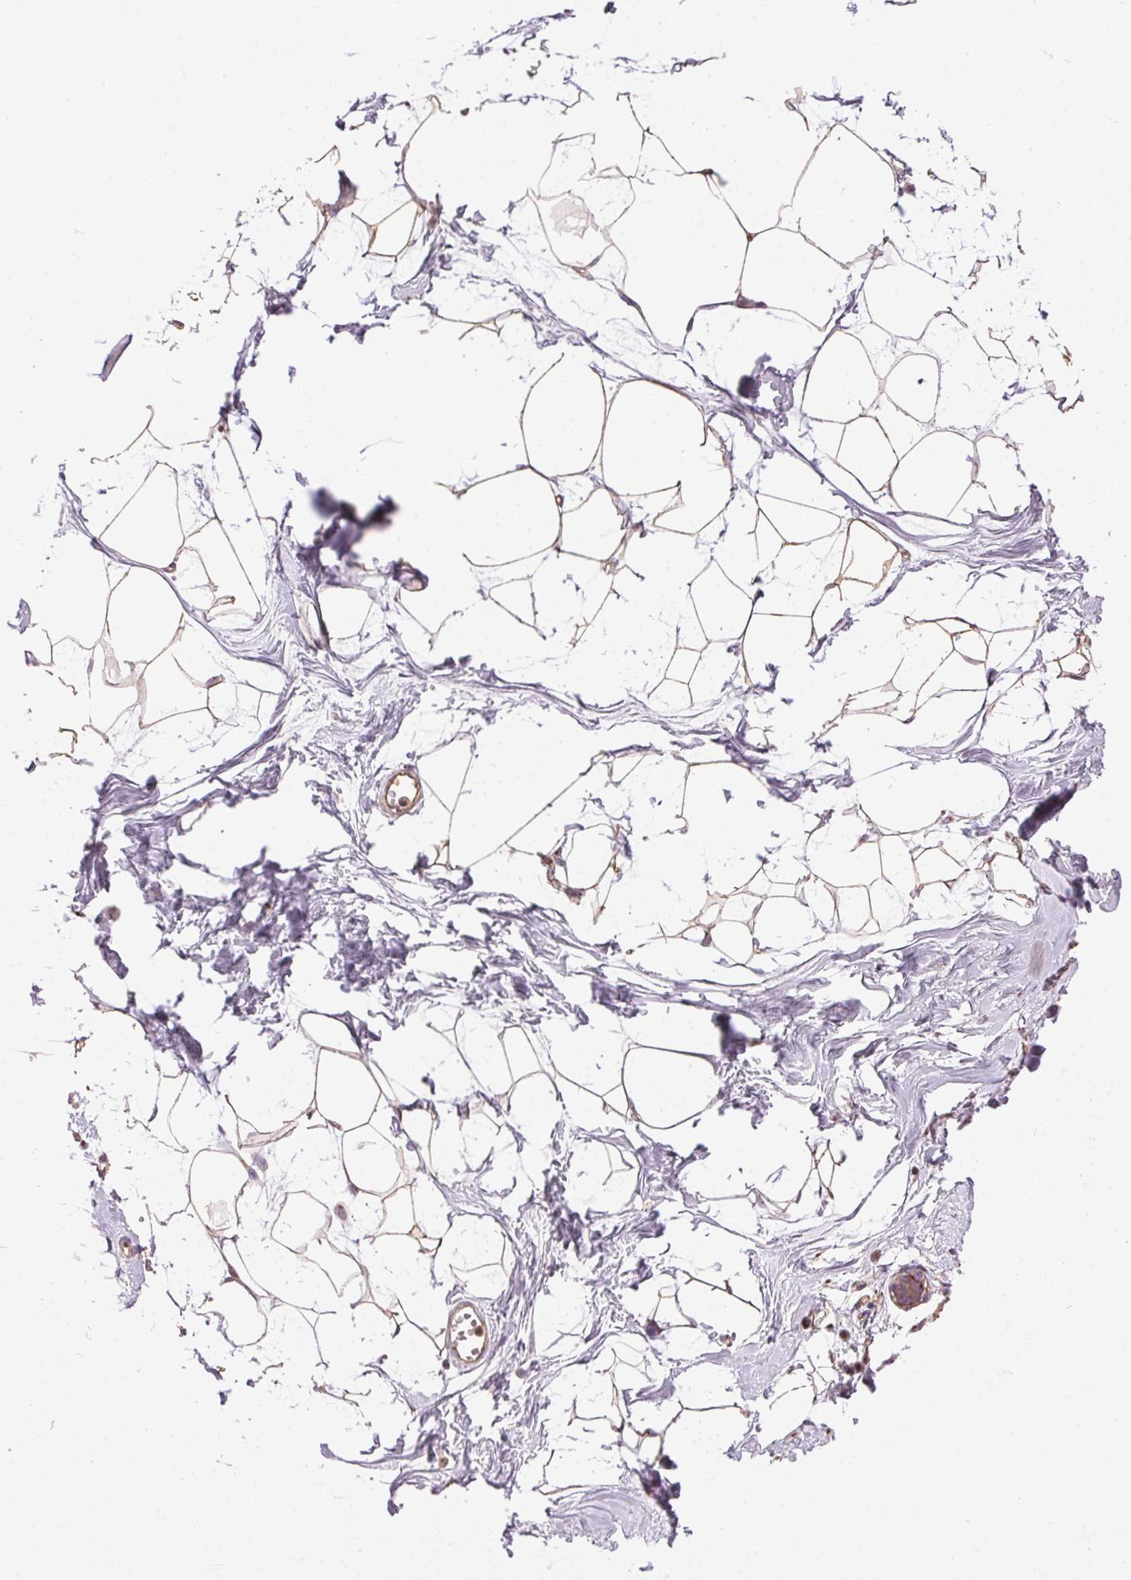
{"staining": {"intensity": "weak", "quantity": "25%-75%", "location": "cytoplasmic/membranous"}, "tissue": "breast", "cell_type": "Adipocytes", "image_type": "normal", "snomed": [{"axis": "morphology", "description": "Normal tissue, NOS"}, {"axis": "topography", "description": "Breast"}], "caption": "Protein expression analysis of unremarkable human breast reveals weak cytoplasmic/membranous expression in approximately 25%-75% of adipocytes.", "gene": "GOLPH3", "patient": {"sex": "female", "age": 45}}